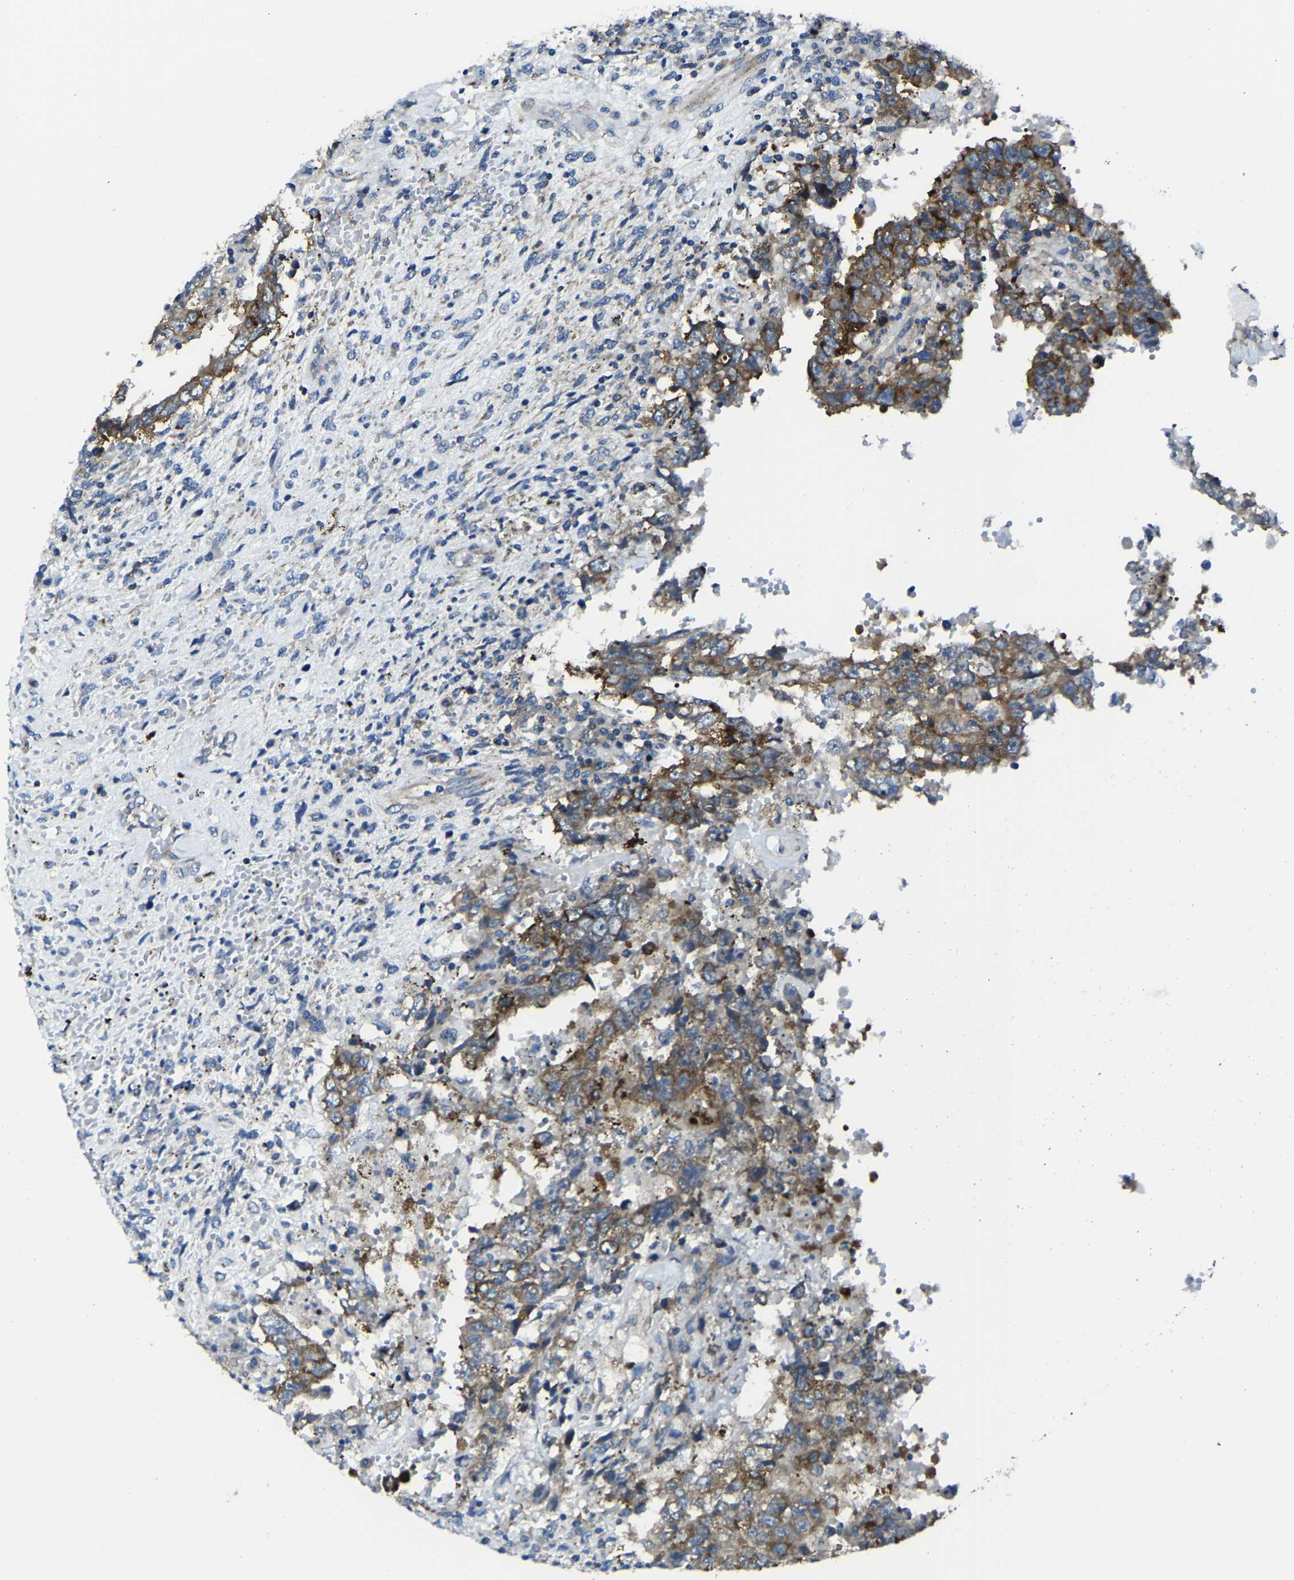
{"staining": {"intensity": "moderate", "quantity": ">75%", "location": "cytoplasmic/membranous"}, "tissue": "testis cancer", "cell_type": "Tumor cells", "image_type": "cancer", "snomed": [{"axis": "morphology", "description": "Carcinoma, Embryonal, NOS"}, {"axis": "topography", "description": "Testis"}], "caption": "This micrograph displays embryonal carcinoma (testis) stained with immunohistochemistry to label a protein in brown. The cytoplasmic/membranous of tumor cells show moderate positivity for the protein. Nuclei are counter-stained blue.", "gene": "G3BP2", "patient": {"sex": "male", "age": 26}}